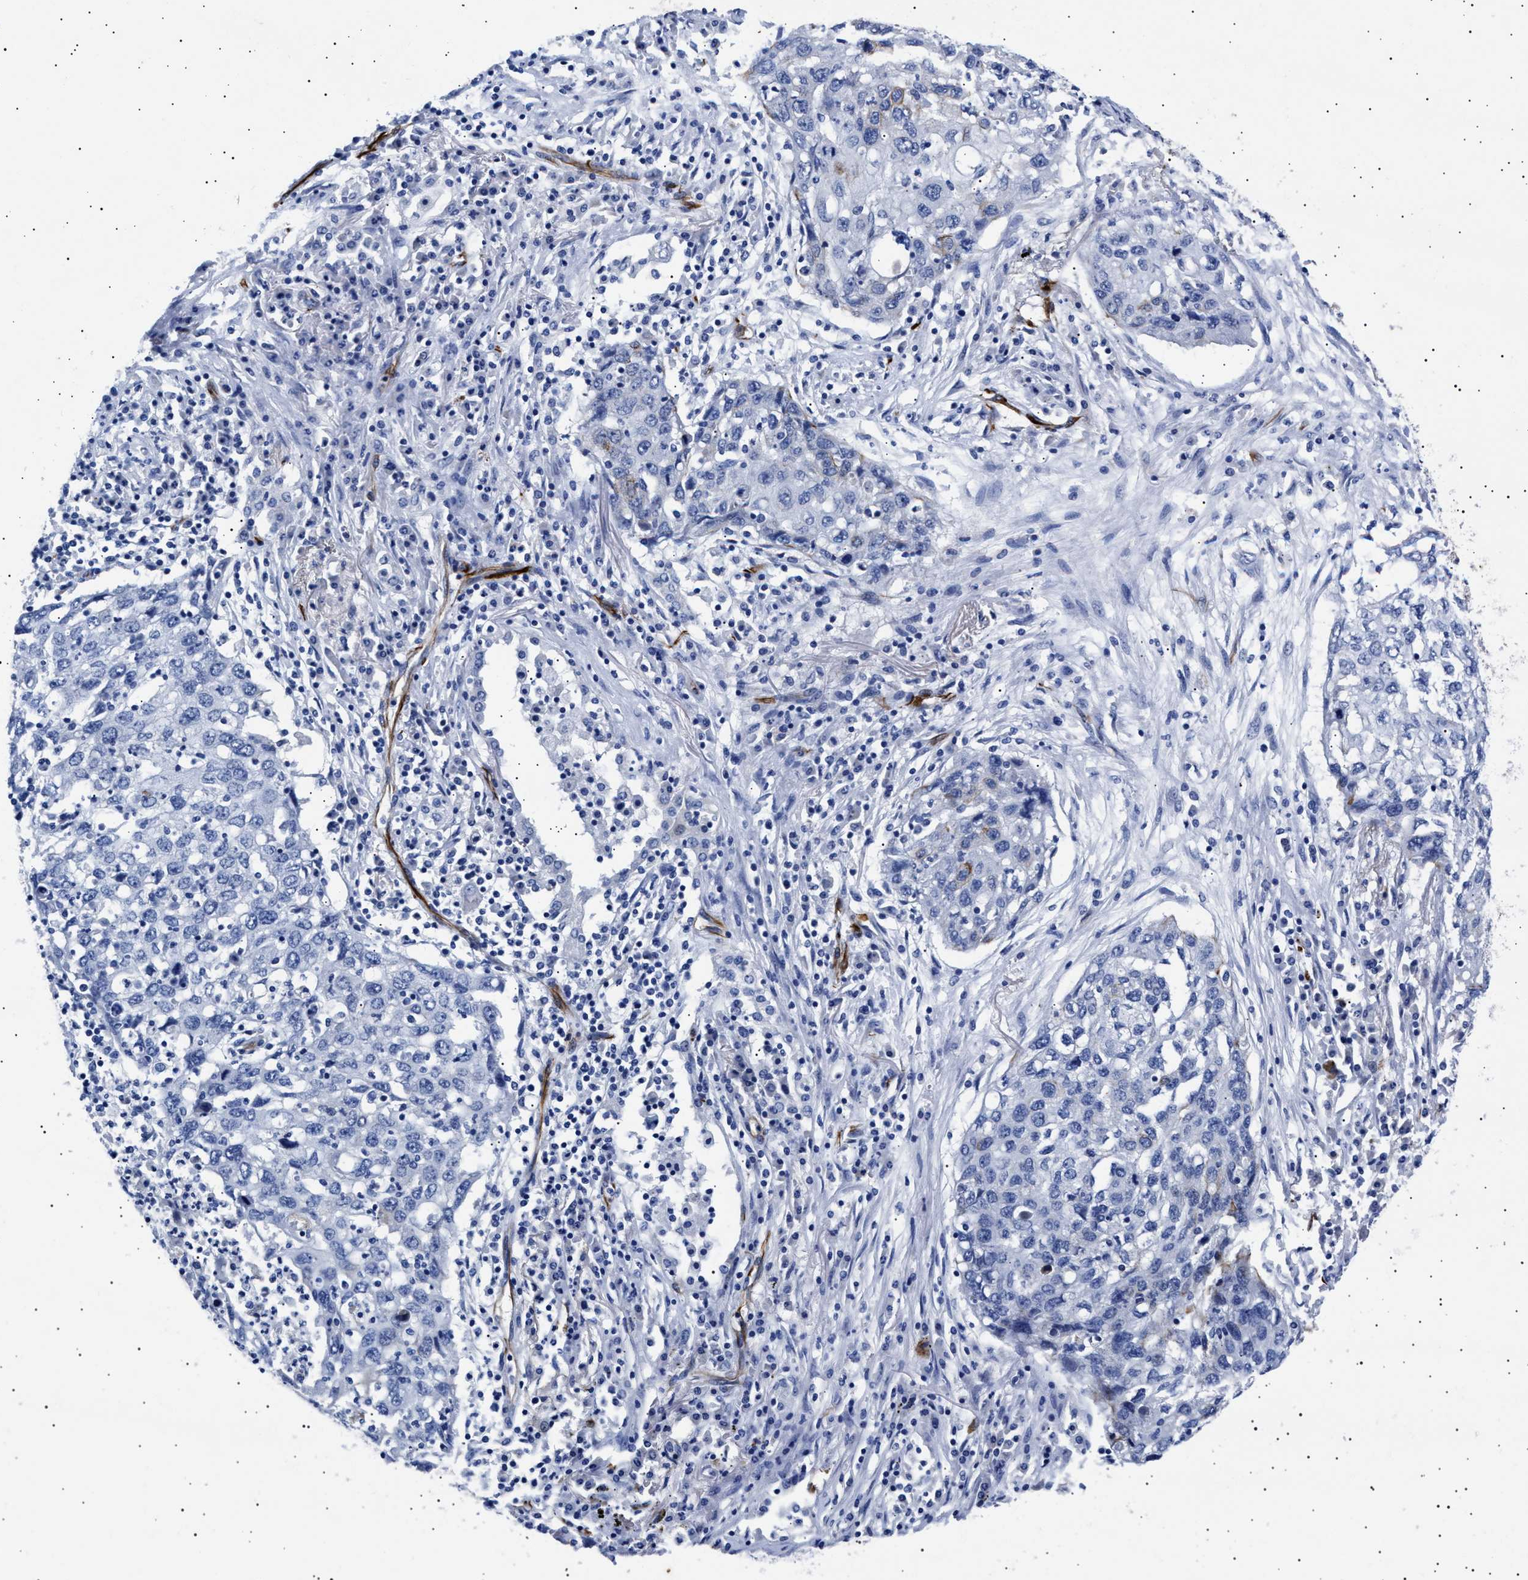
{"staining": {"intensity": "negative", "quantity": "none", "location": "none"}, "tissue": "lung cancer", "cell_type": "Tumor cells", "image_type": "cancer", "snomed": [{"axis": "morphology", "description": "Squamous cell carcinoma, NOS"}, {"axis": "topography", "description": "Lung"}], "caption": "This is an immunohistochemistry photomicrograph of lung cancer (squamous cell carcinoma). There is no expression in tumor cells.", "gene": "OLFML2A", "patient": {"sex": "female", "age": 63}}